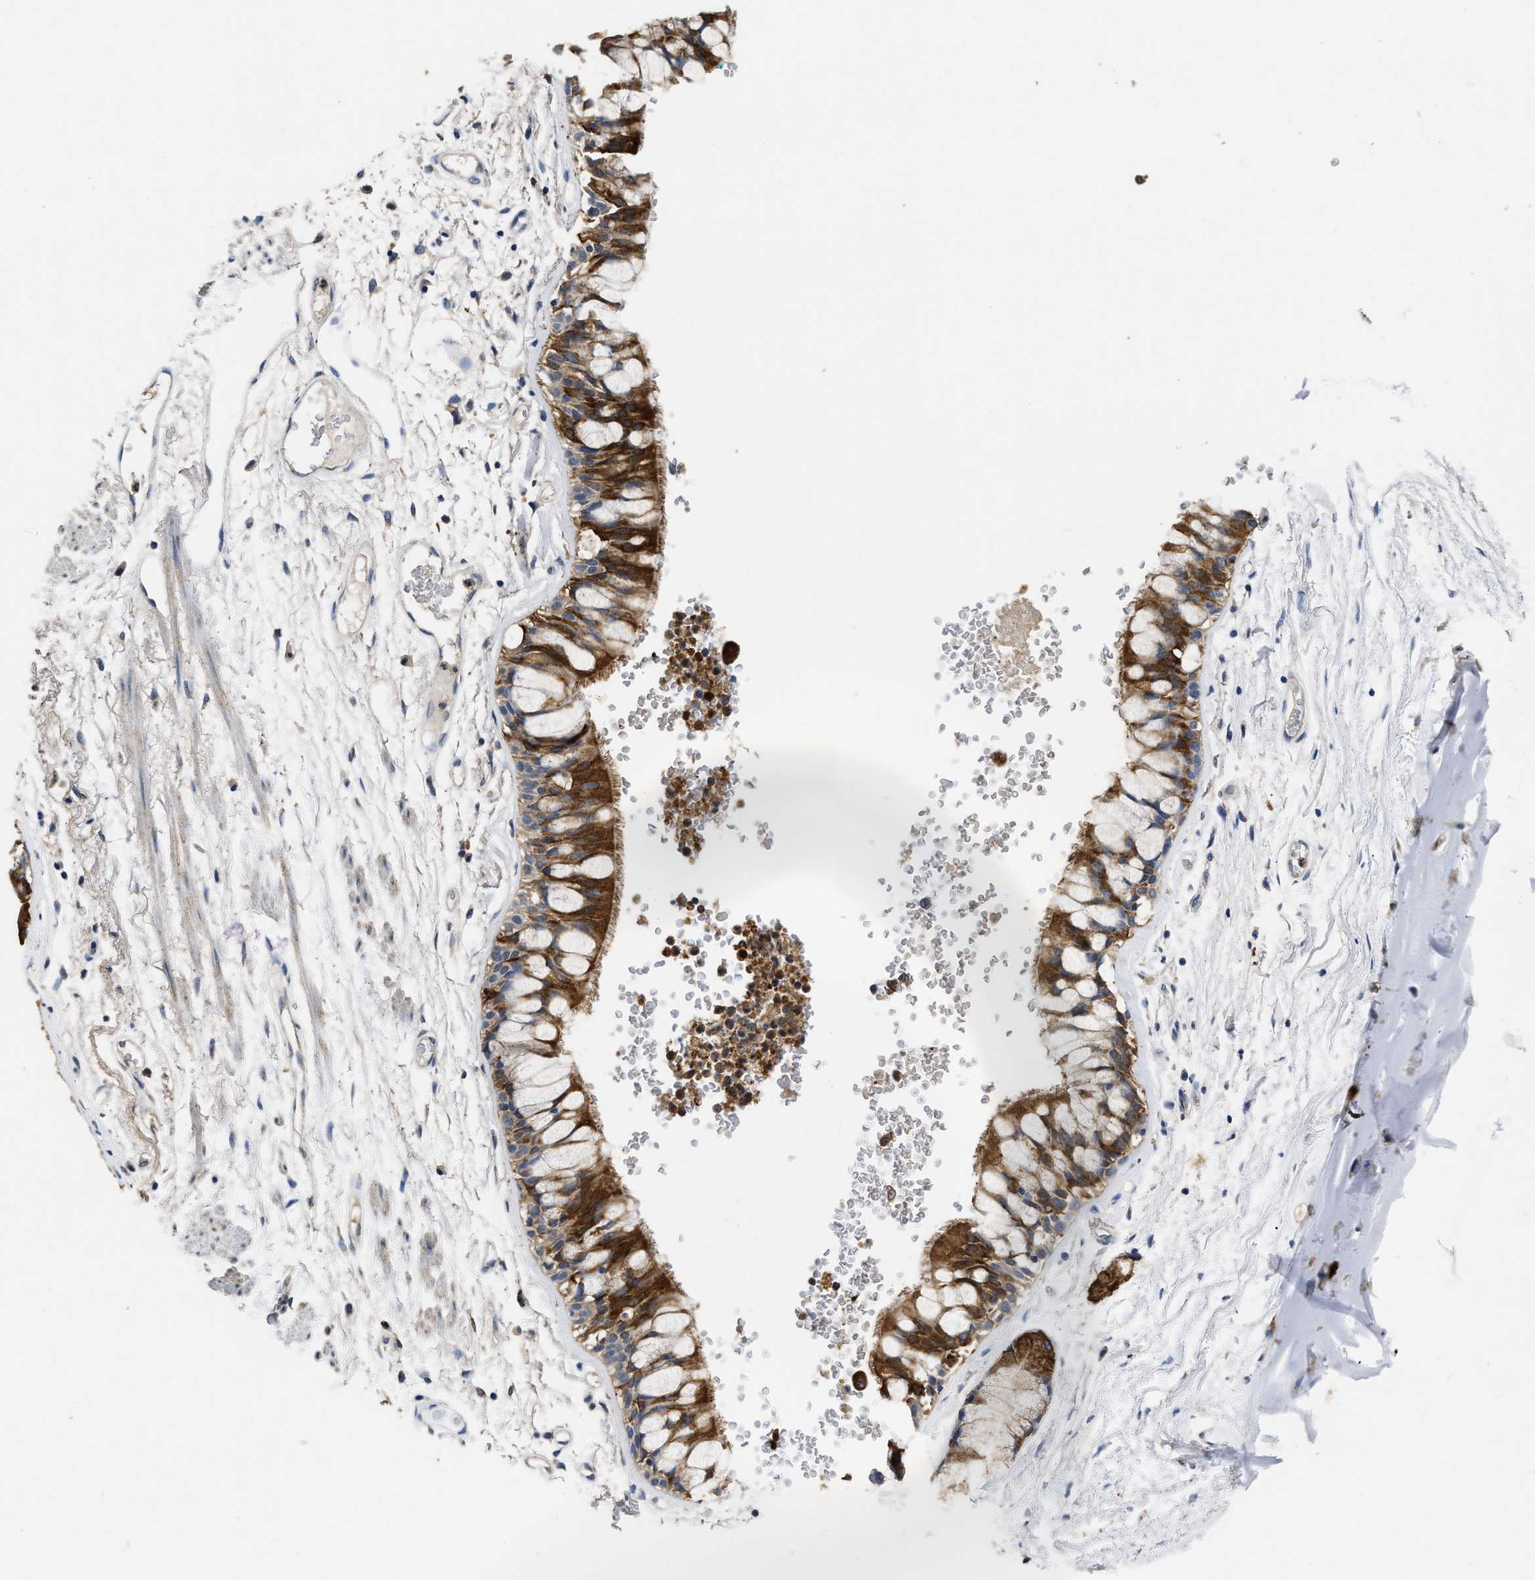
{"staining": {"intensity": "strong", "quantity": ">75%", "location": "cytoplasmic/membranous"}, "tissue": "bronchus", "cell_type": "Respiratory epithelial cells", "image_type": "normal", "snomed": [{"axis": "morphology", "description": "Normal tissue, NOS"}, {"axis": "topography", "description": "Bronchus"}], "caption": "IHC of benign bronchus exhibits high levels of strong cytoplasmic/membranous staining in approximately >75% of respiratory epithelial cells.", "gene": "CTNNA1", "patient": {"sex": "male", "age": 66}}